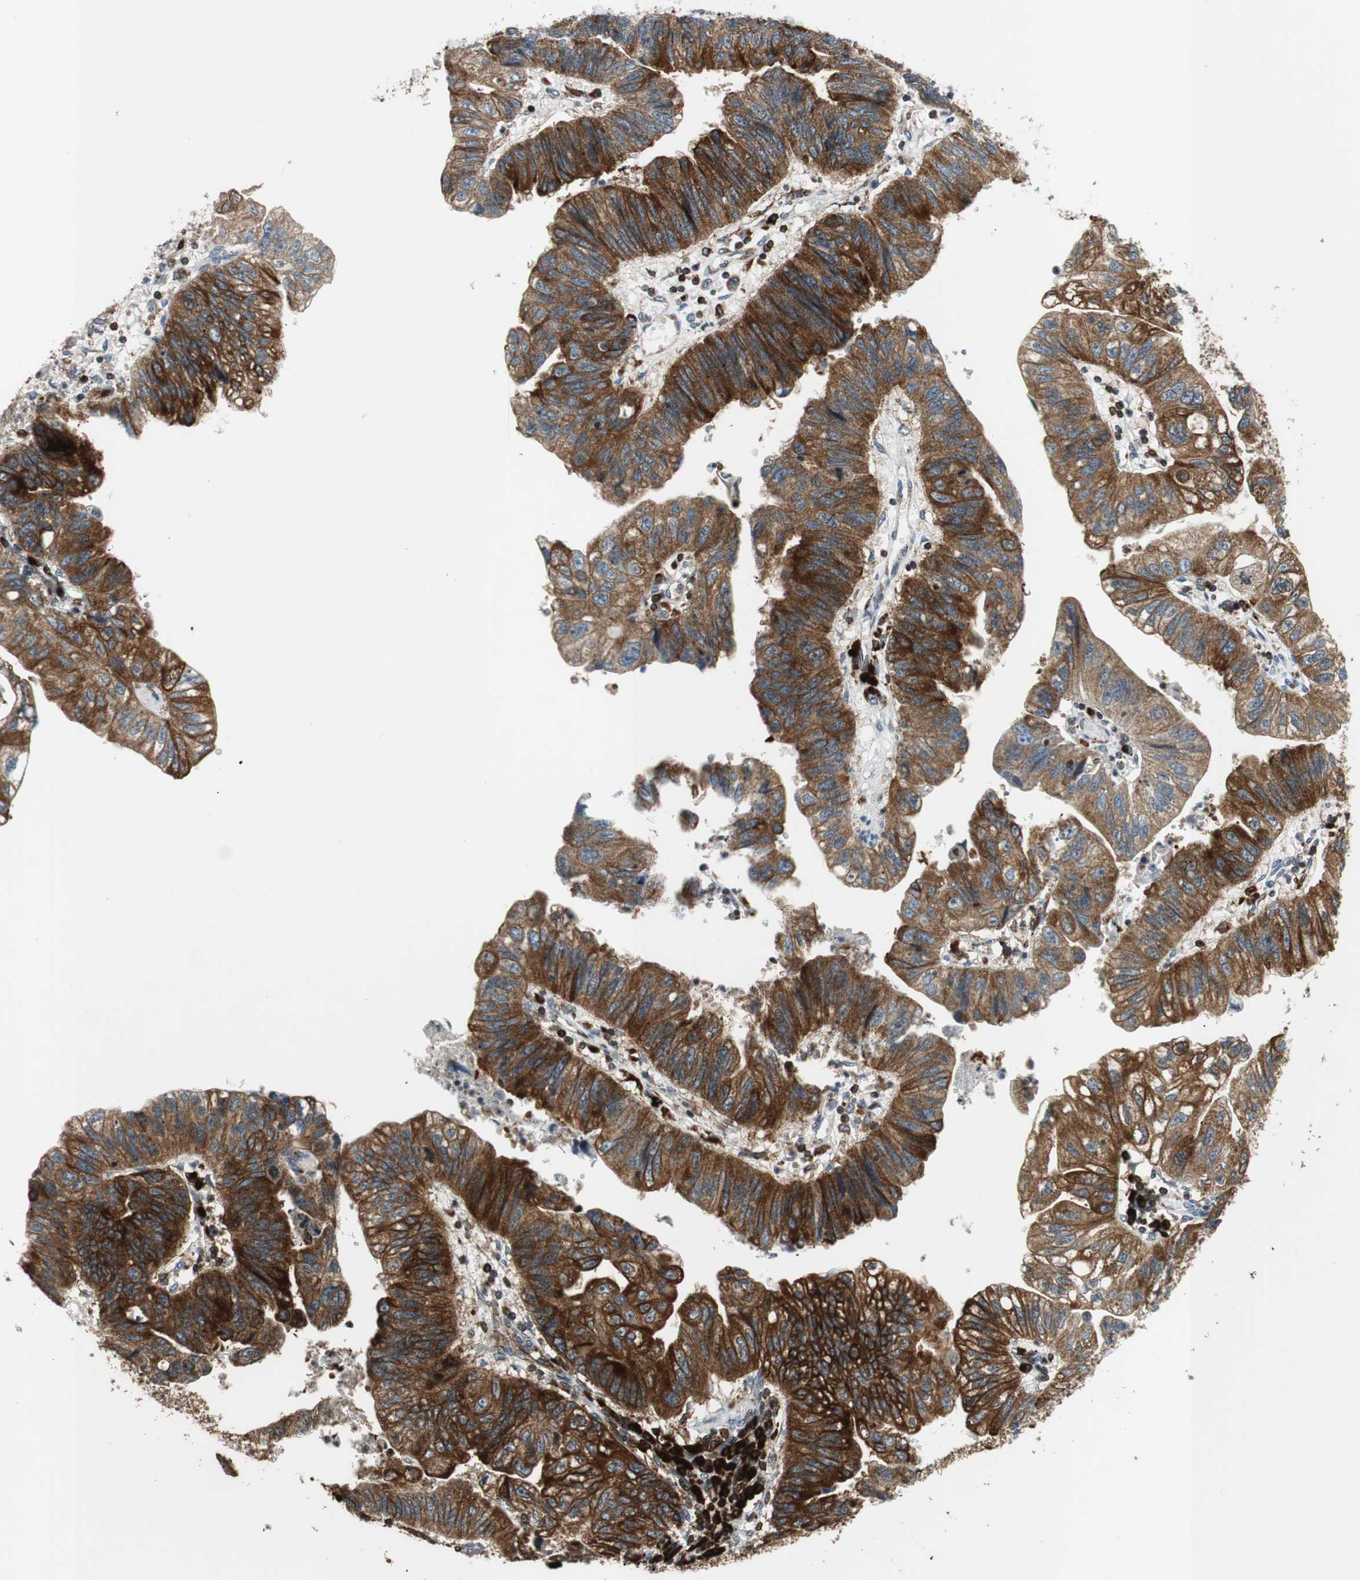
{"staining": {"intensity": "strong", "quantity": ">75%", "location": "cytoplasmic/membranous"}, "tissue": "stomach cancer", "cell_type": "Tumor cells", "image_type": "cancer", "snomed": [{"axis": "morphology", "description": "Adenocarcinoma, NOS"}, {"axis": "topography", "description": "Stomach"}], "caption": "This is a histology image of immunohistochemistry (IHC) staining of stomach cancer (adenocarcinoma), which shows strong expression in the cytoplasmic/membranous of tumor cells.", "gene": "TUBA4A", "patient": {"sex": "male", "age": 59}}